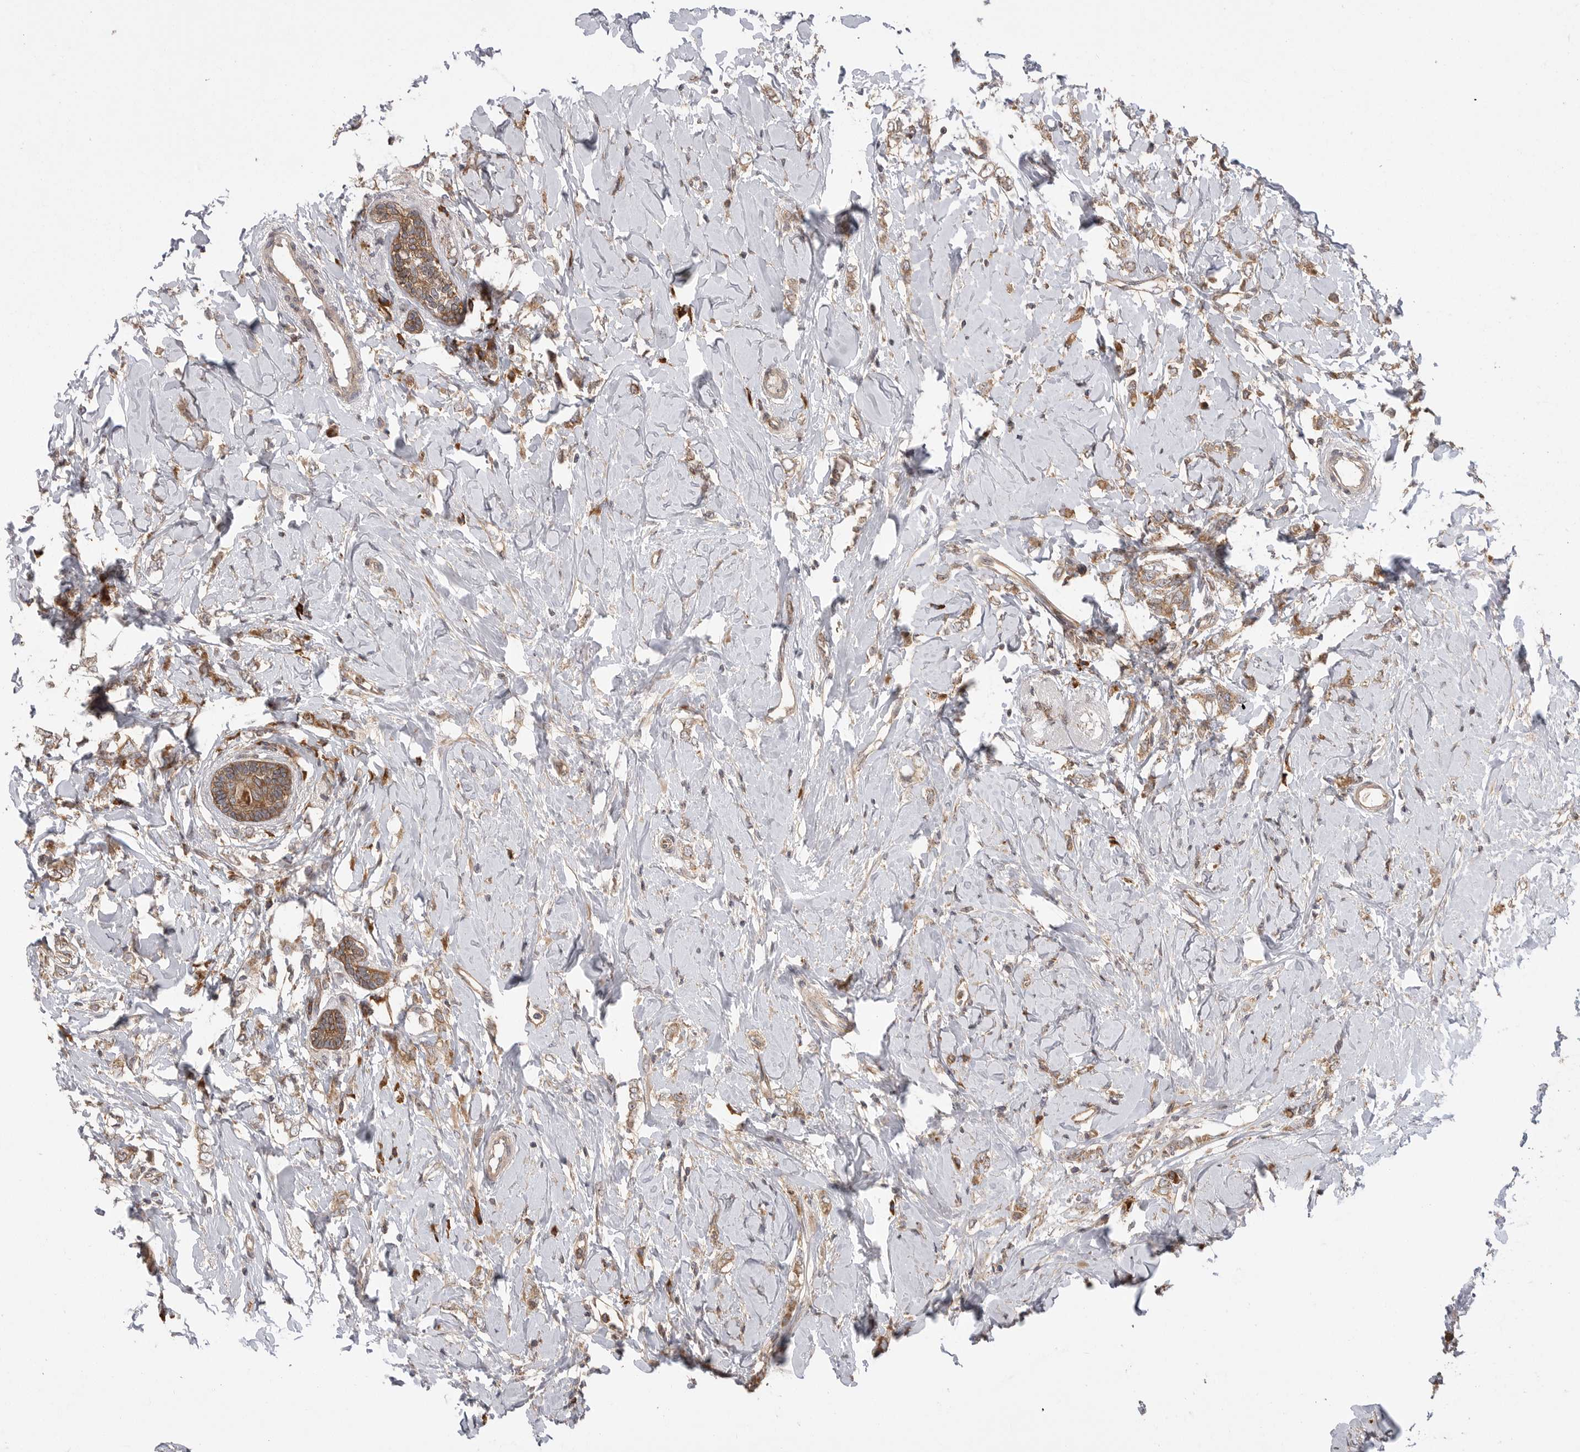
{"staining": {"intensity": "moderate", "quantity": ">75%", "location": "cytoplasmic/membranous"}, "tissue": "breast cancer", "cell_type": "Tumor cells", "image_type": "cancer", "snomed": [{"axis": "morphology", "description": "Normal tissue, NOS"}, {"axis": "morphology", "description": "Lobular carcinoma"}, {"axis": "topography", "description": "Breast"}], "caption": "This image demonstrates immunohistochemistry staining of breast lobular carcinoma, with medium moderate cytoplasmic/membranous positivity in approximately >75% of tumor cells.", "gene": "OXR1", "patient": {"sex": "female", "age": 47}}